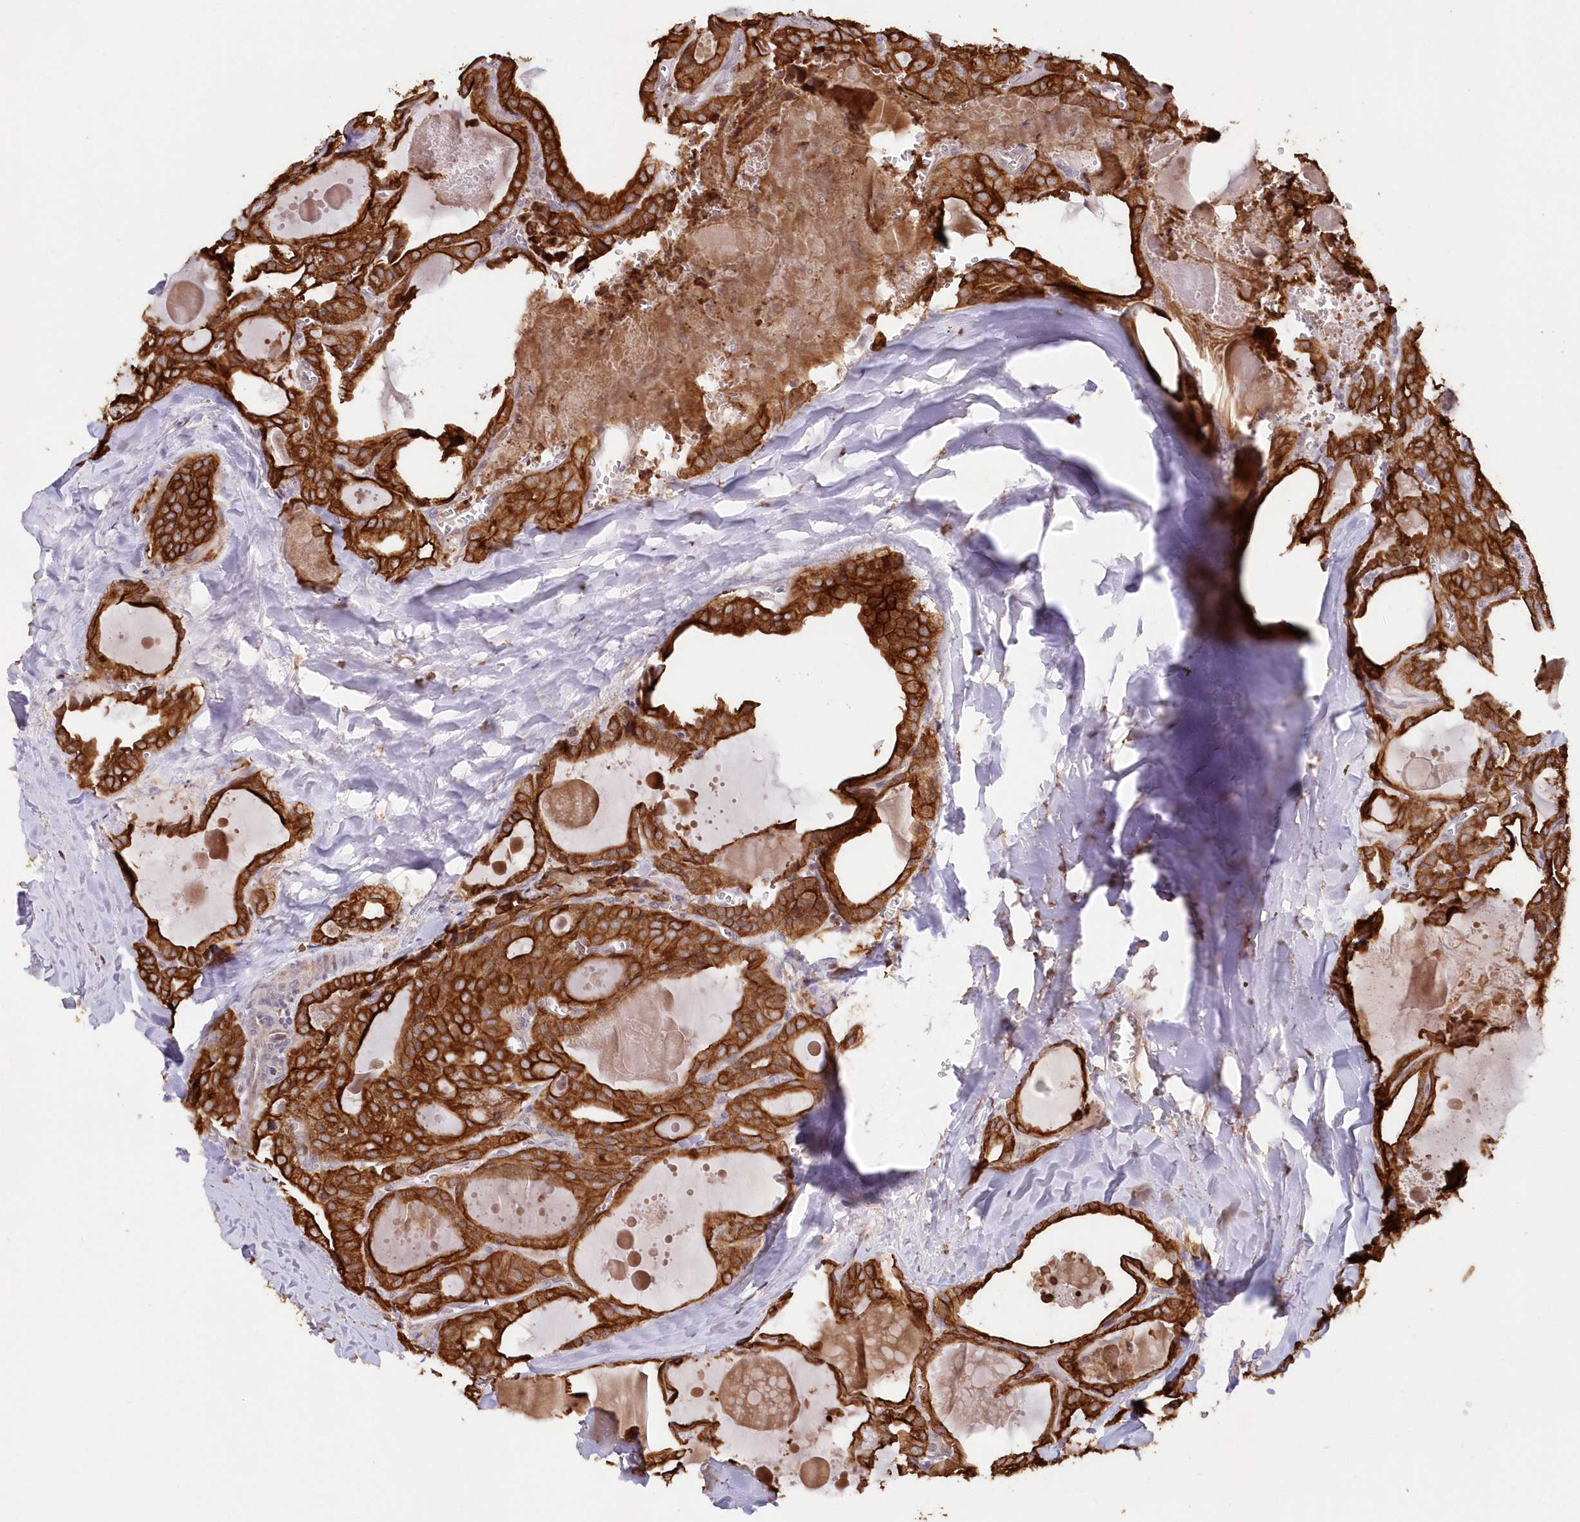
{"staining": {"intensity": "strong", "quantity": ">75%", "location": "cytoplasmic/membranous"}, "tissue": "thyroid cancer", "cell_type": "Tumor cells", "image_type": "cancer", "snomed": [{"axis": "morphology", "description": "Papillary adenocarcinoma, NOS"}, {"axis": "topography", "description": "Thyroid gland"}], "caption": "Papillary adenocarcinoma (thyroid) tissue demonstrates strong cytoplasmic/membranous expression in about >75% of tumor cells, visualized by immunohistochemistry.", "gene": "SNED1", "patient": {"sex": "male", "age": 52}}